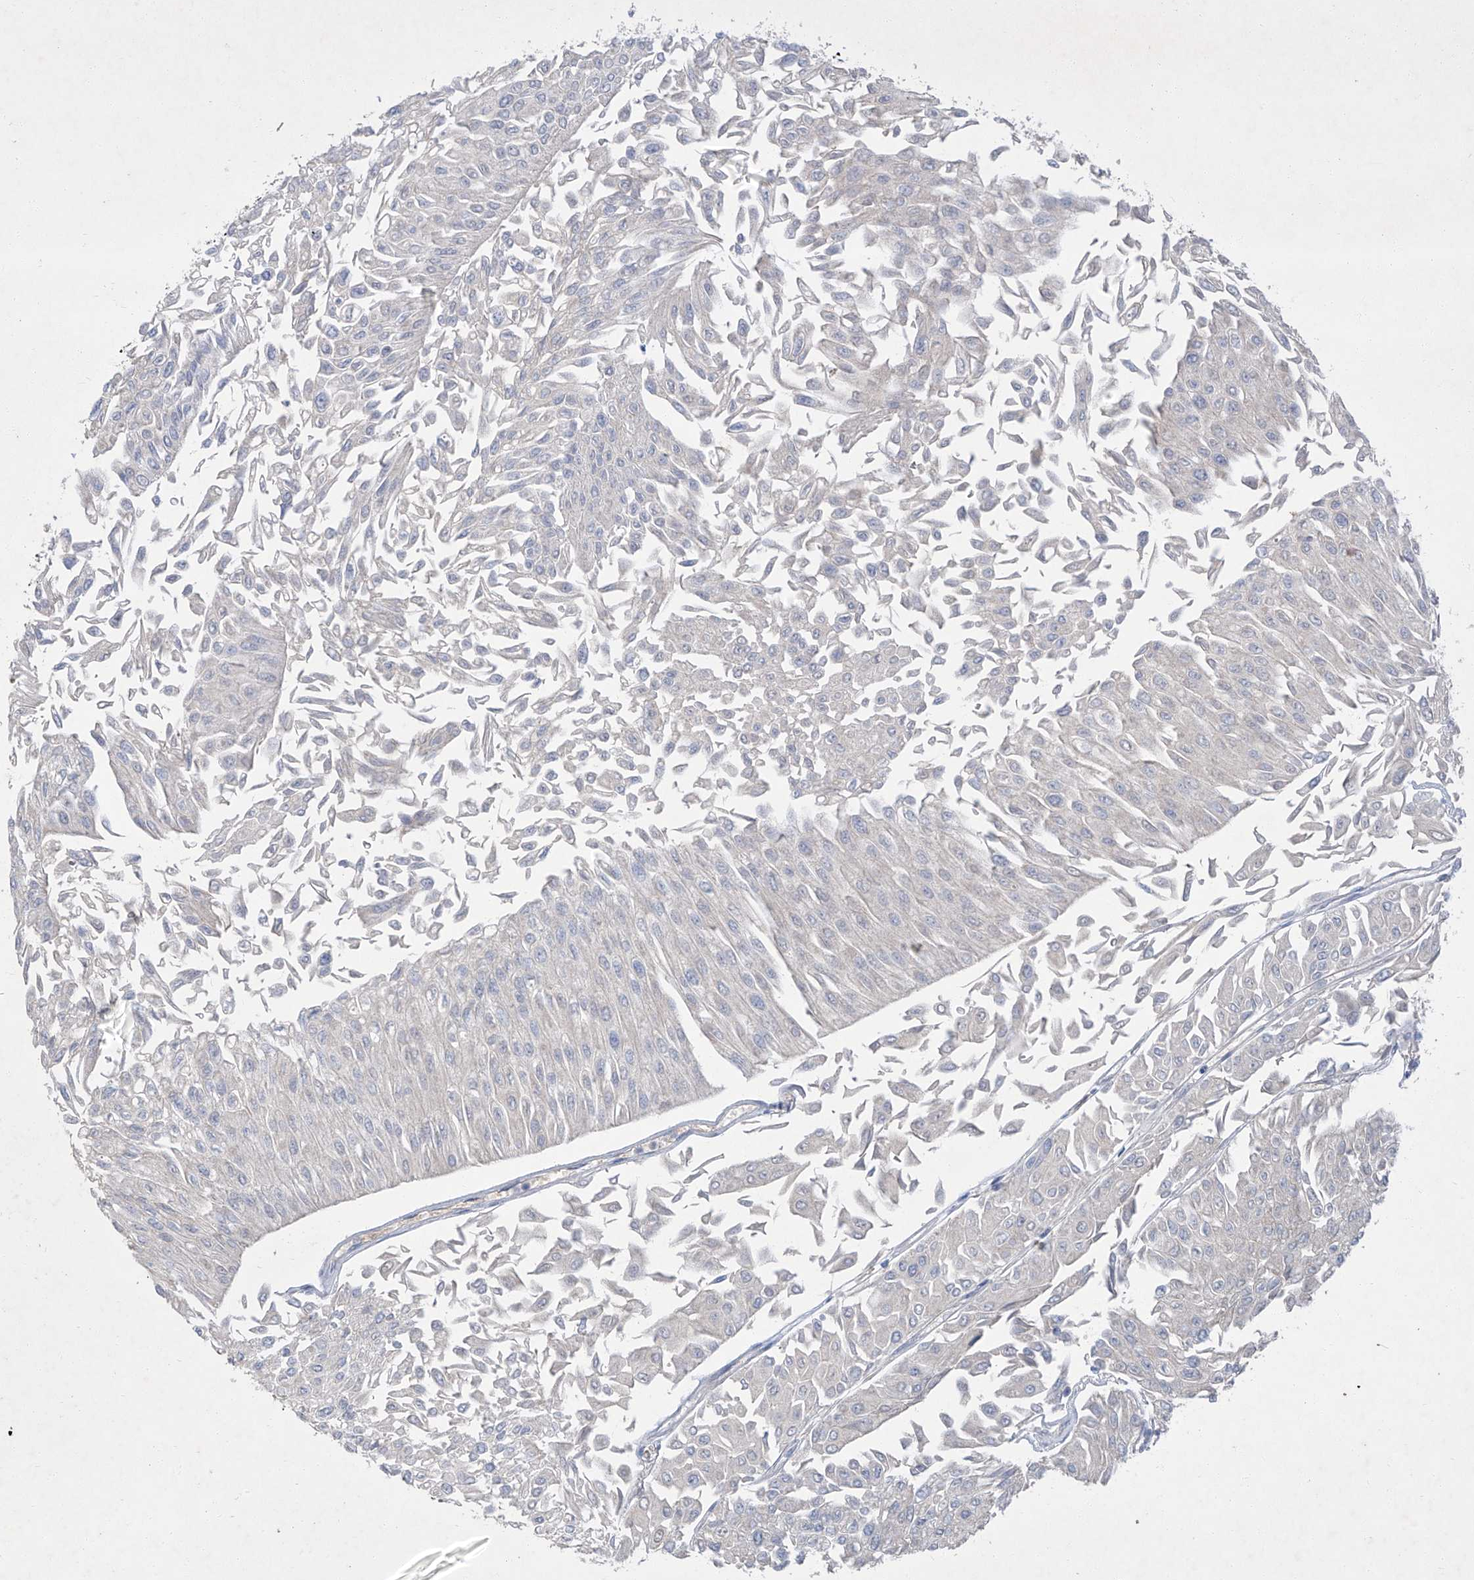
{"staining": {"intensity": "negative", "quantity": "none", "location": "none"}, "tissue": "urothelial cancer", "cell_type": "Tumor cells", "image_type": "cancer", "snomed": [{"axis": "morphology", "description": "Urothelial carcinoma, Low grade"}, {"axis": "topography", "description": "Urinary bladder"}], "caption": "IHC image of human urothelial cancer stained for a protein (brown), which exhibits no staining in tumor cells. (DAB immunohistochemistry, high magnification).", "gene": "SBK2", "patient": {"sex": "male", "age": 67}}